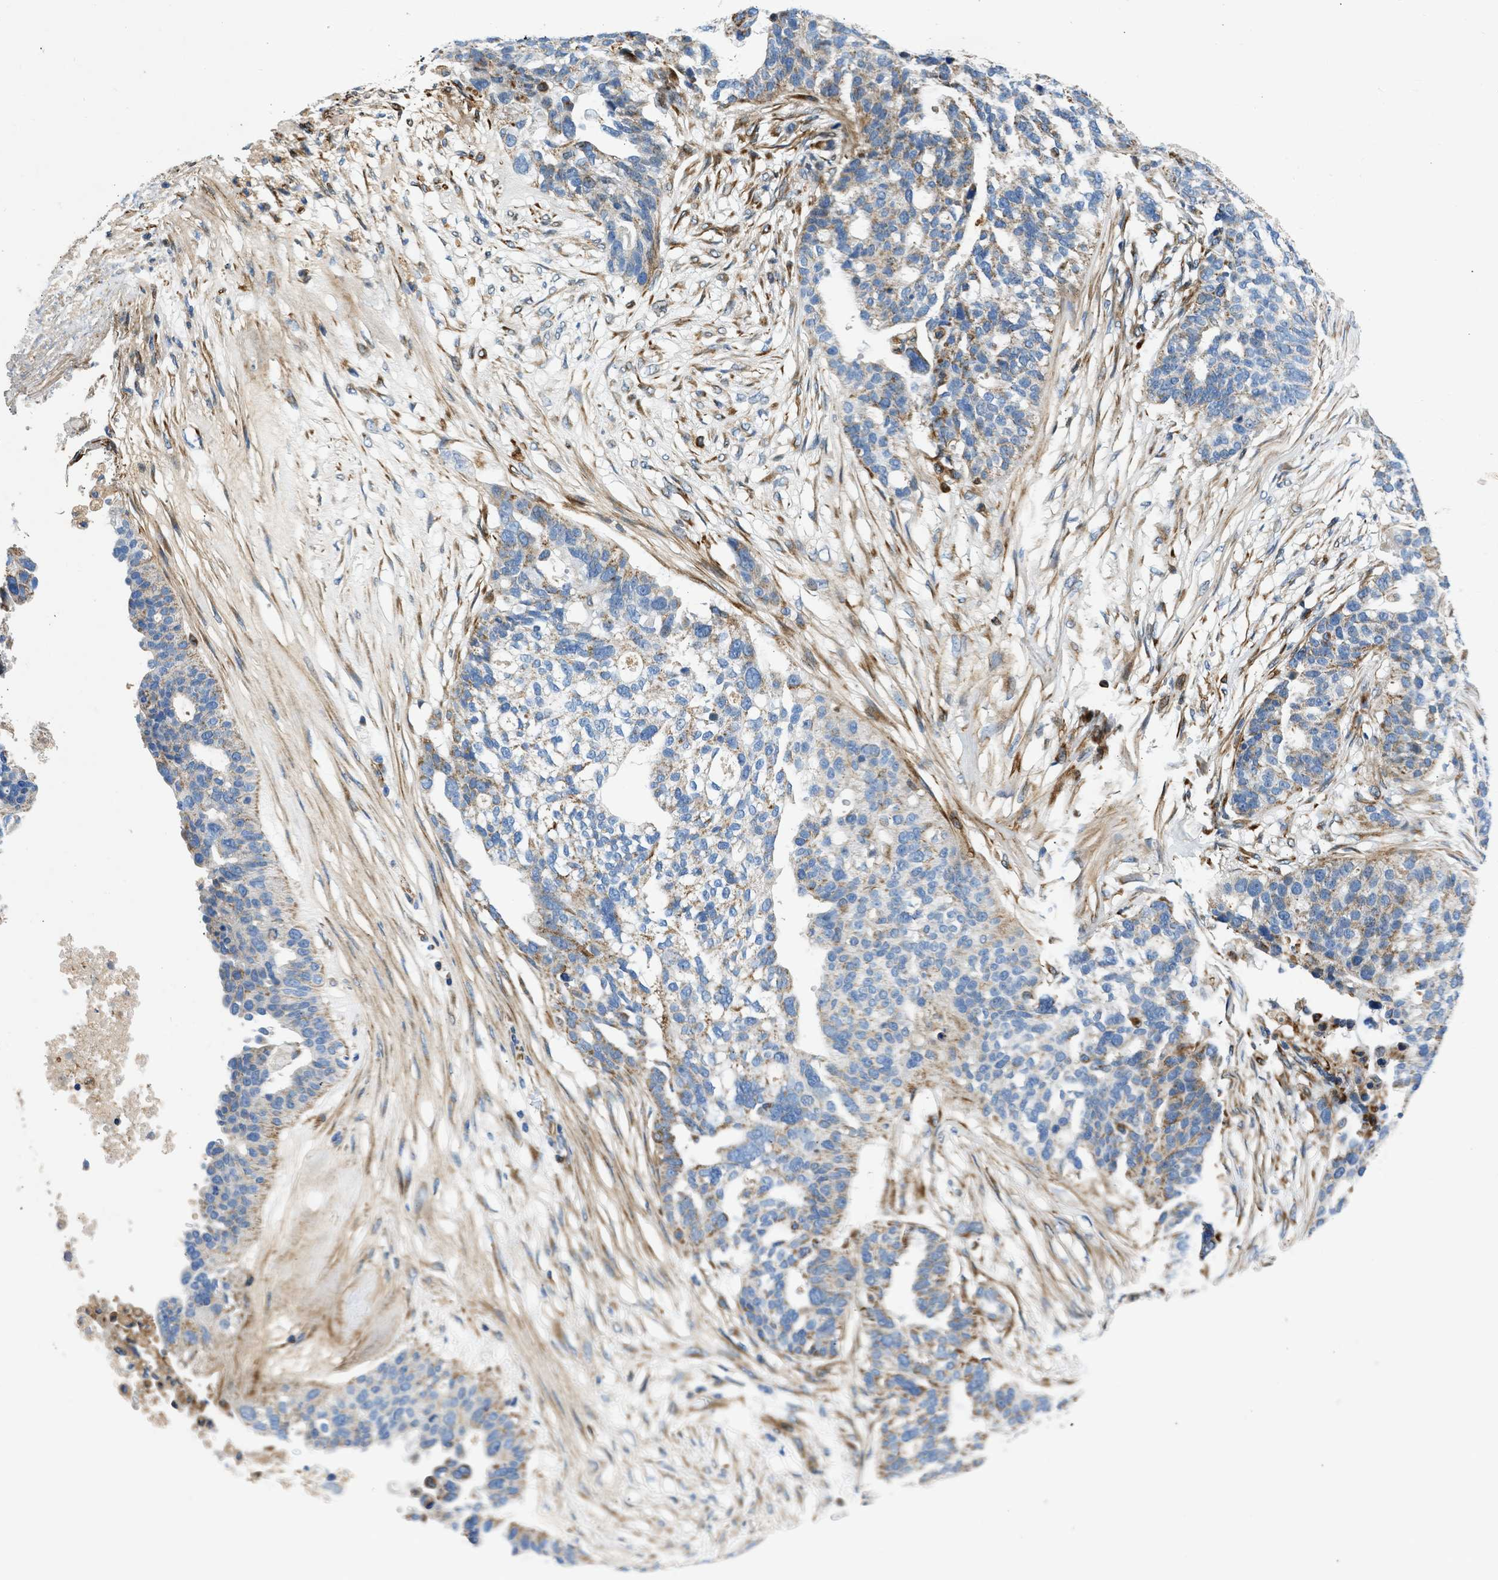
{"staining": {"intensity": "weak", "quantity": "25%-75%", "location": "cytoplasmic/membranous"}, "tissue": "ovarian cancer", "cell_type": "Tumor cells", "image_type": "cancer", "snomed": [{"axis": "morphology", "description": "Cystadenocarcinoma, serous, NOS"}, {"axis": "topography", "description": "Ovary"}], "caption": "This histopathology image exhibits immunohistochemistry staining of serous cystadenocarcinoma (ovarian), with low weak cytoplasmic/membranous positivity in approximately 25%-75% of tumor cells.", "gene": "ULK4", "patient": {"sex": "female", "age": 59}}